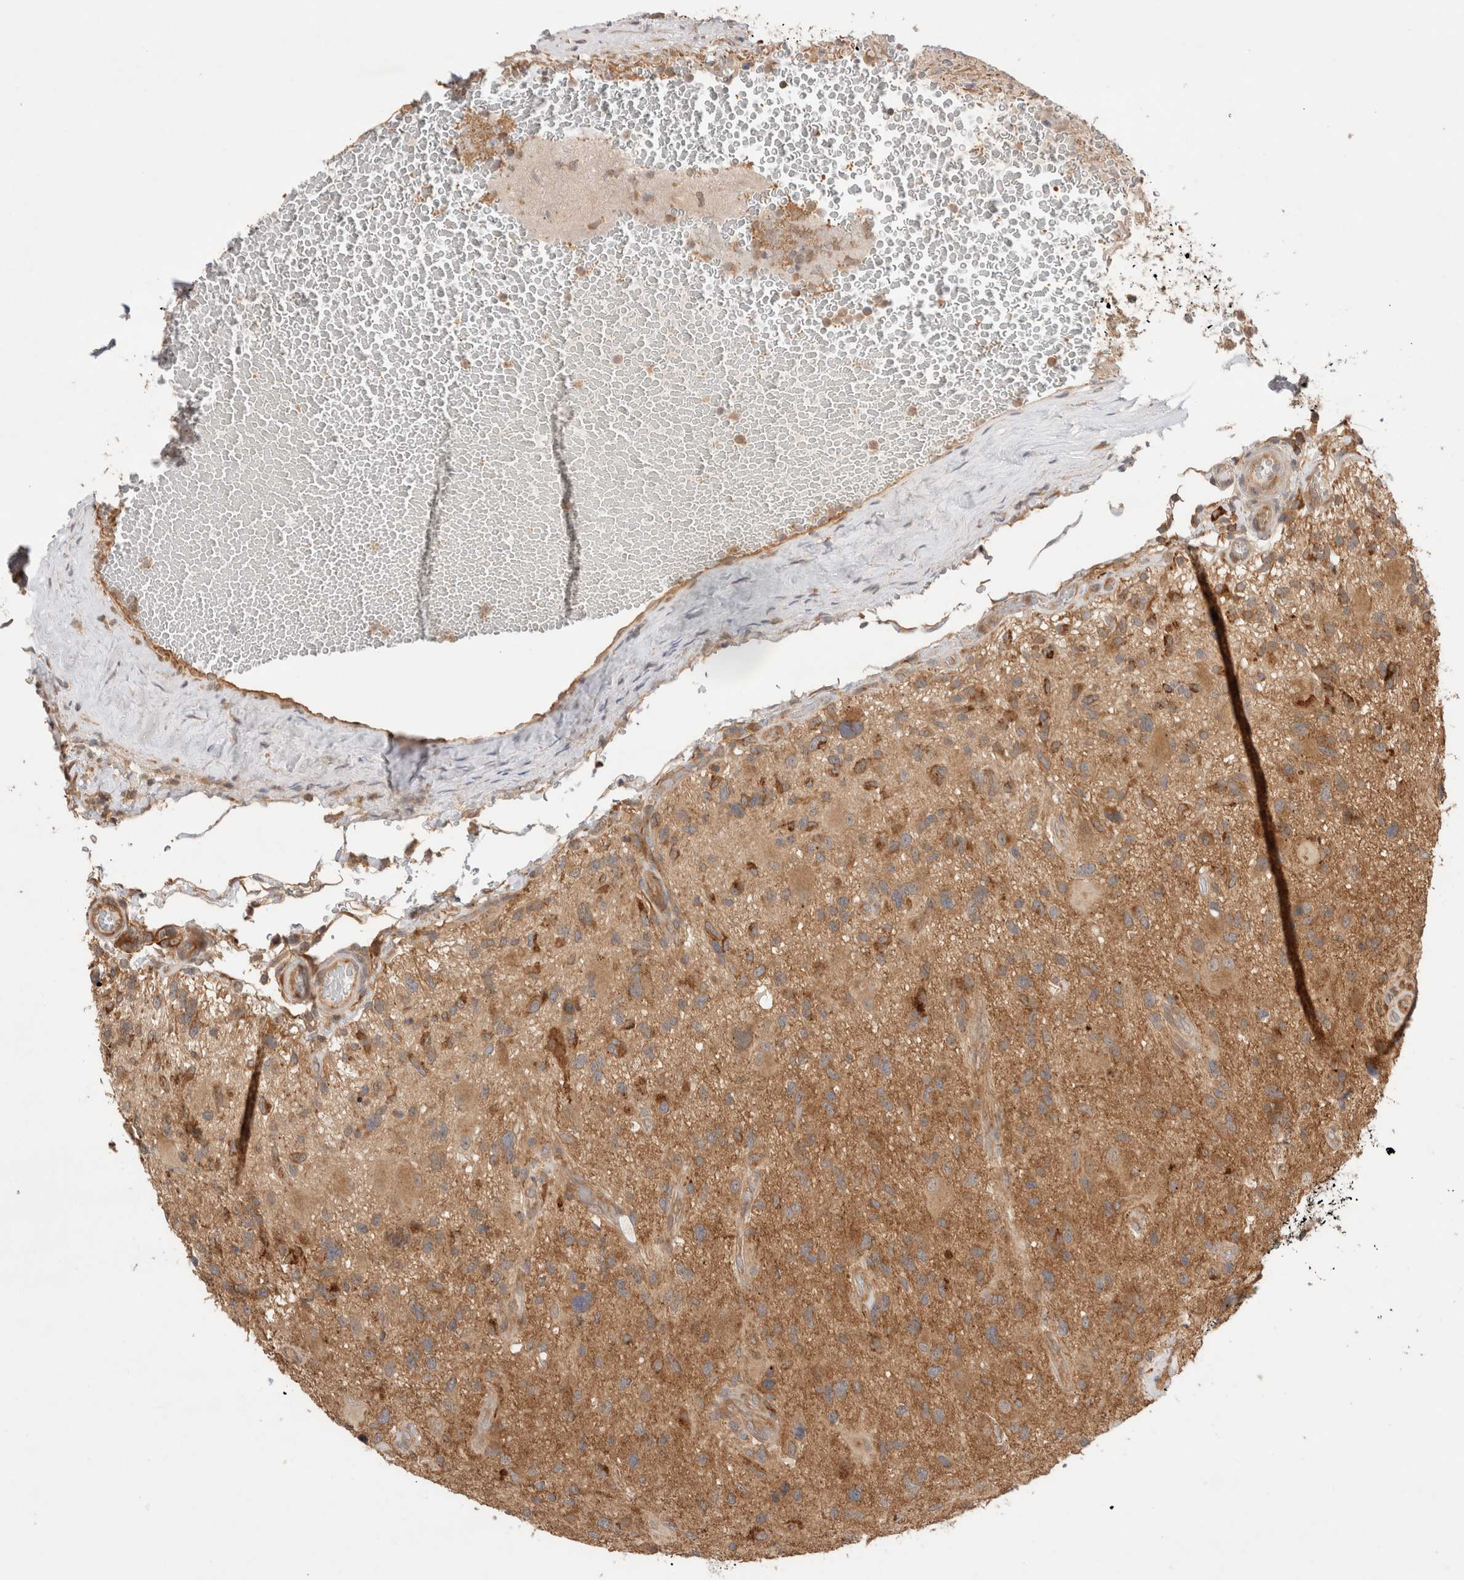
{"staining": {"intensity": "moderate", "quantity": ">75%", "location": "cytoplasmic/membranous"}, "tissue": "glioma", "cell_type": "Tumor cells", "image_type": "cancer", "snomed": [{"axis": "morphology", "description": "Glioma, malignant, High grade"}, {"axis": "topography", "description": "Brain"}], "caption": "DAB immunohistochemical staining of malignant high-grade glioma shows moderate cytoplasmic/membranous protein positivity in about >75% of tumor cells.", "gene": "VPS28", "patient": {"sex": "male", "age": 33}}